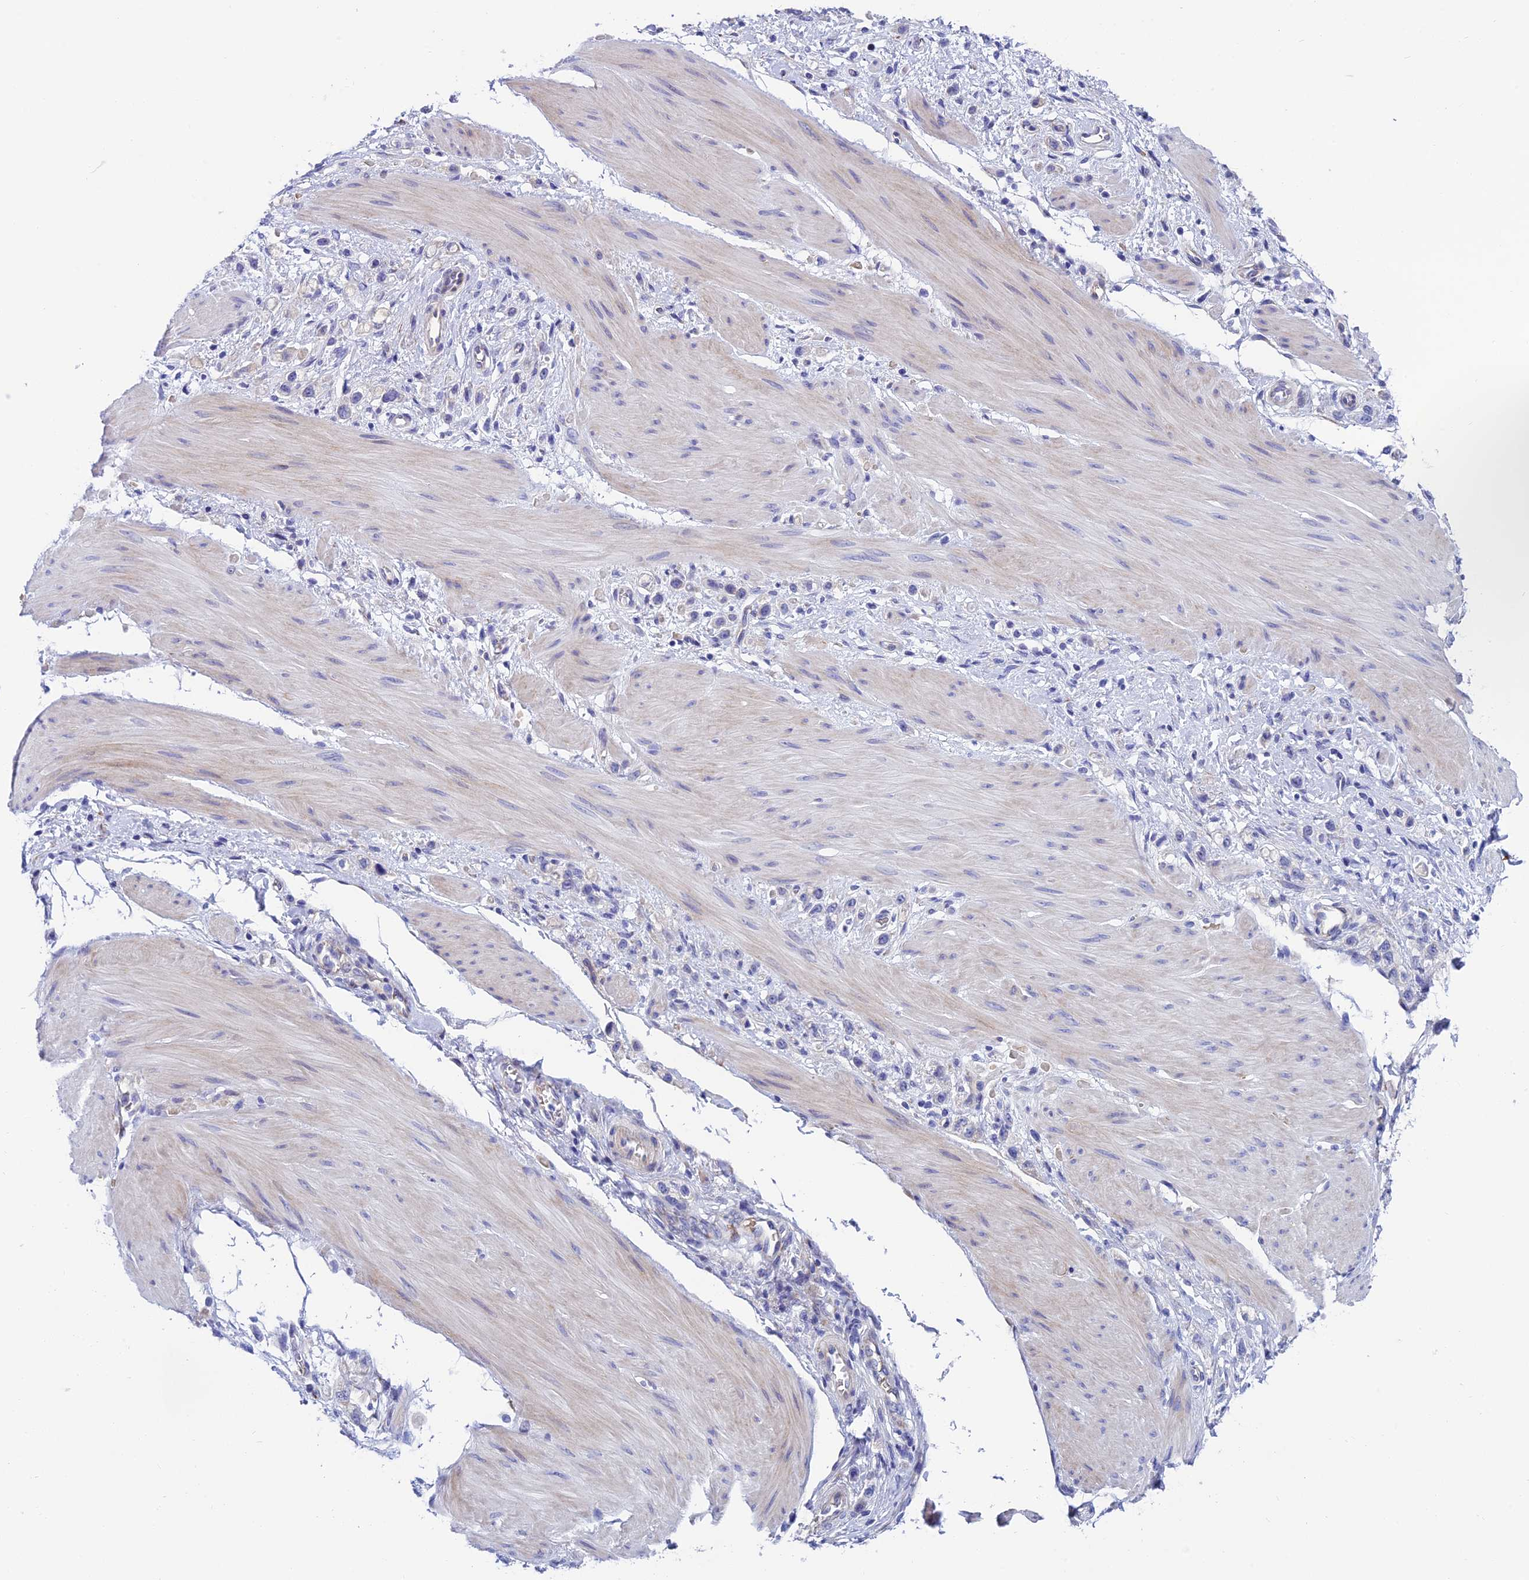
{"staining": {"intensity": "negative", "quantity": "none", "location": "none"}, "tissue": "stomach cancer", "cell_type": "Tumor cells", "image_type": "cancer", "snomed": [{"axis": "morphology", "description": "Adenocarcinoma, NOS"}, {"axis": "topography", "description": "Stomach"}], "caption": "The histopathology image displays no staining of tumor cells in stomach cancer.", "gene": "MACIR", "patient": {"sex": "female", "age": 65}}